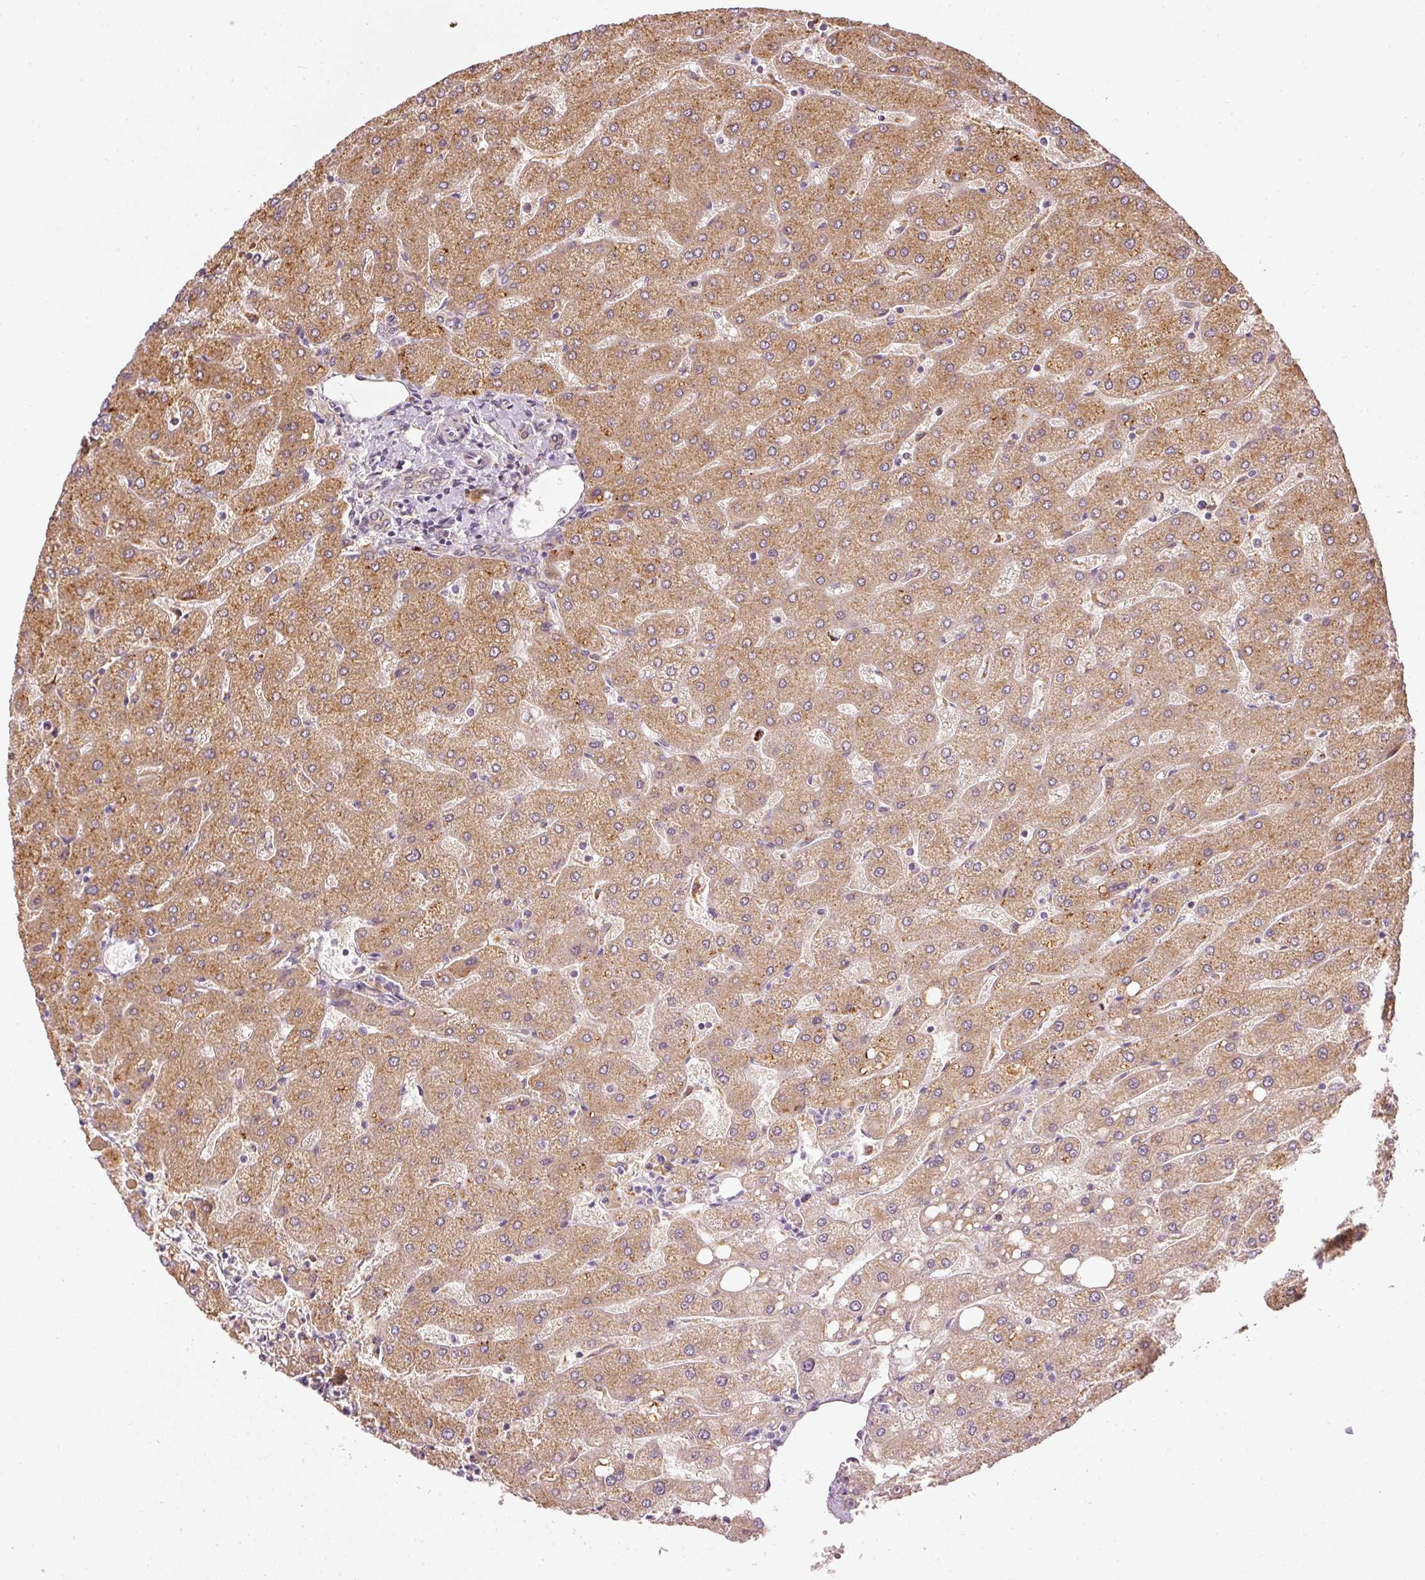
{"staining": {"intensity": "weak", "quantity": ">75%", "location": "cytoplasmic/membranous"}, "tissue": "liver", "cell_type": "Cholangiocytes", "image_type": "normal", "snomed": [{"axis": "morphology", "description": "Normal tissue, NOS"}, {"axis": "topography", "description": "Liver"}], "caption": "The histopathology image demonstrates immunohistochemical staining of normal liver. There is weak cytoplasmic/membranous expression is identified in approximately >75% of cholangiocytes. (Brightfield microscopy of DAB IHC at high magnification).", "gene": "MTHFD1L", "patient": {"sex": "male", "age": 67}}